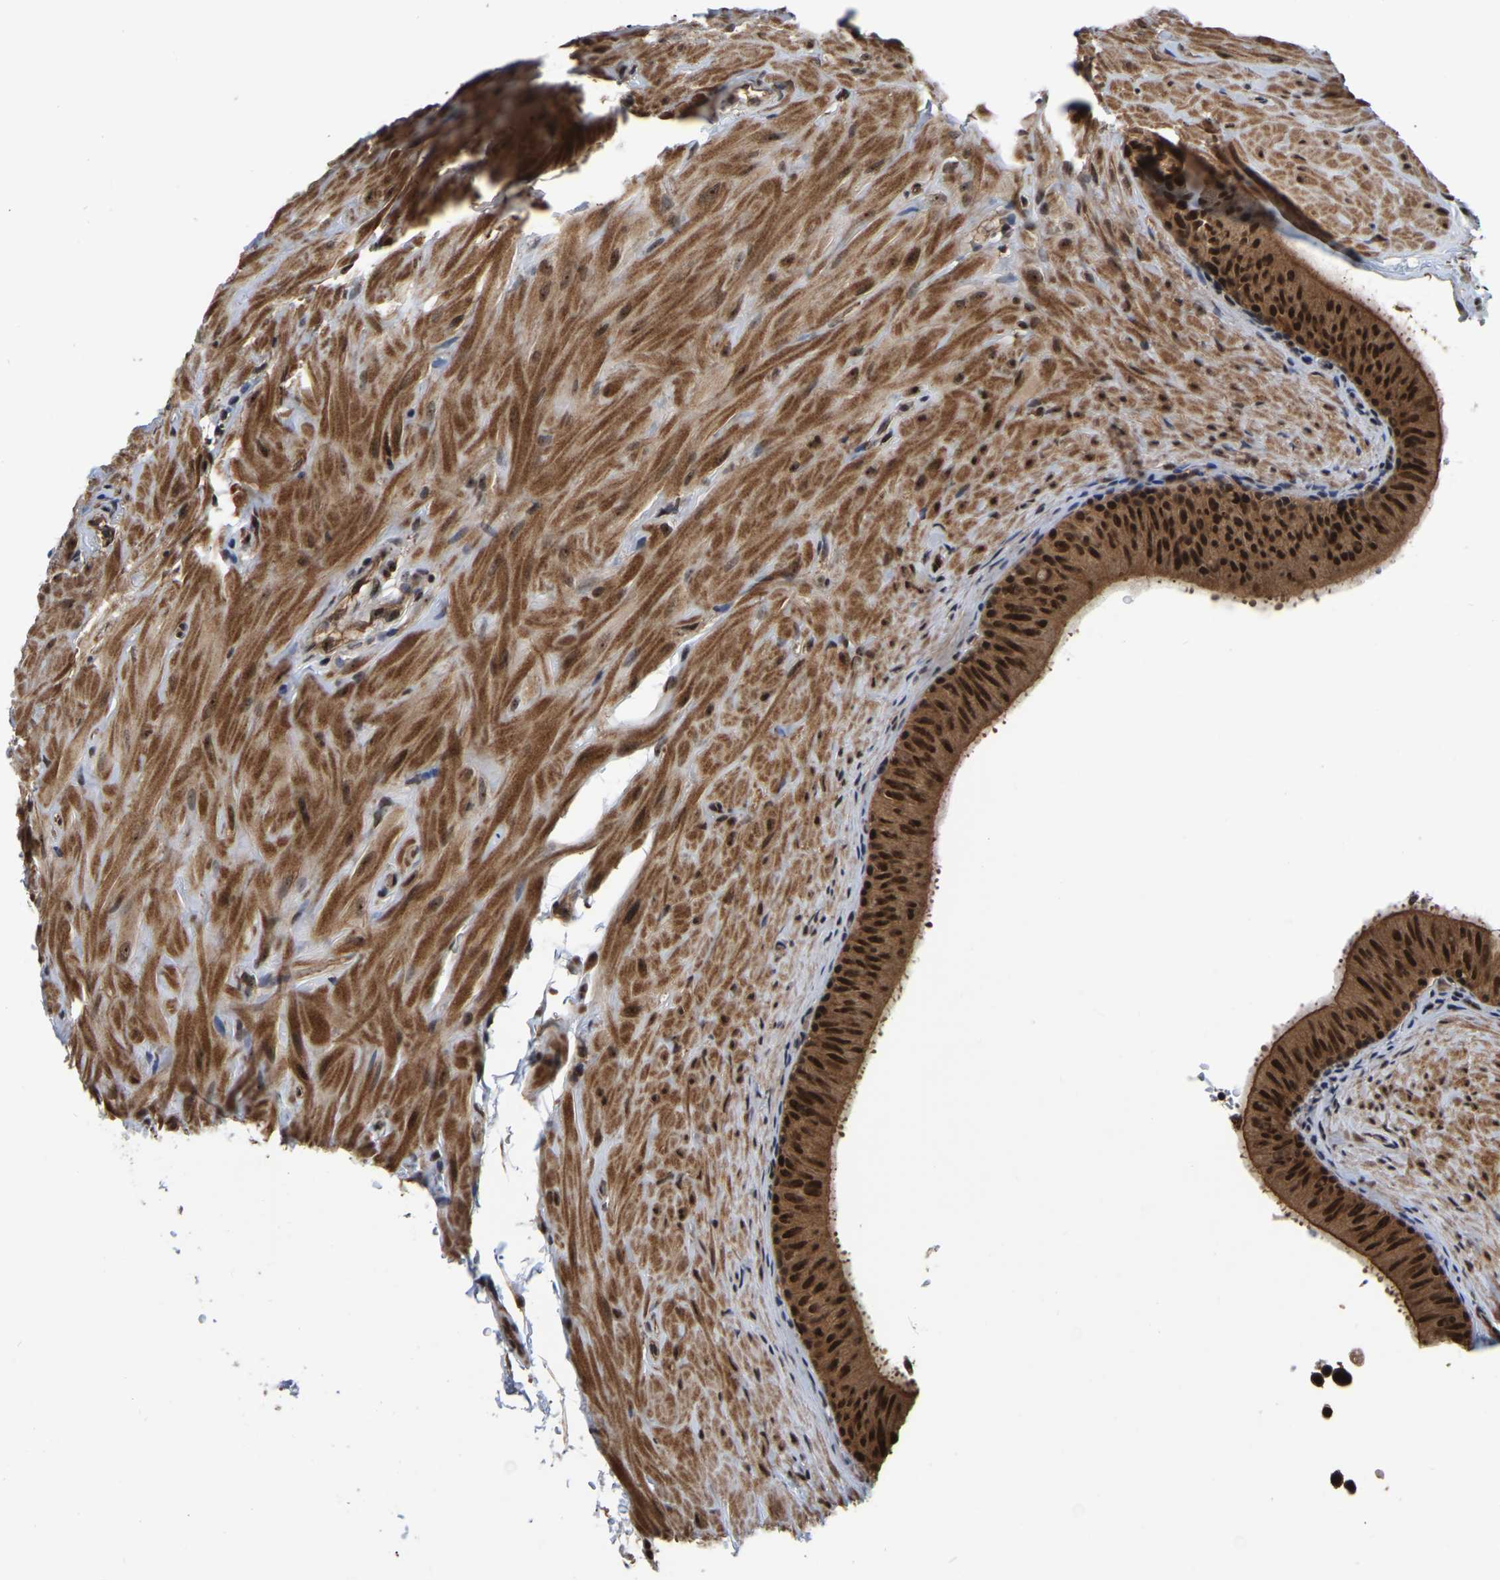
{"staining": {"intensity": "strong", "quantity": ">75%", "location": "cytoplasmic/membranous,nuclear"}, "tissue": "epididymis", "cell_type": "Glandular cells", "image_type": "normal", "snomed": [{"axis": "morphology", "description": "Normal tissue, NOS"}, {"axis": "topography", "description": "Epididymis"}], "caption": "Epididymis stained for a protein shows strong cytoplasmic/membranous,nuclear positivity in glandular cells. The staining was performed using DAB (3,3'-diaminobenzidine) to visualize the protein expression in brown, while the nuclei were stained in blue with hematoxylin (Magnification: 20x).", "gene": "CIAO1", "patient": {"sex": "male", "age": 34}}